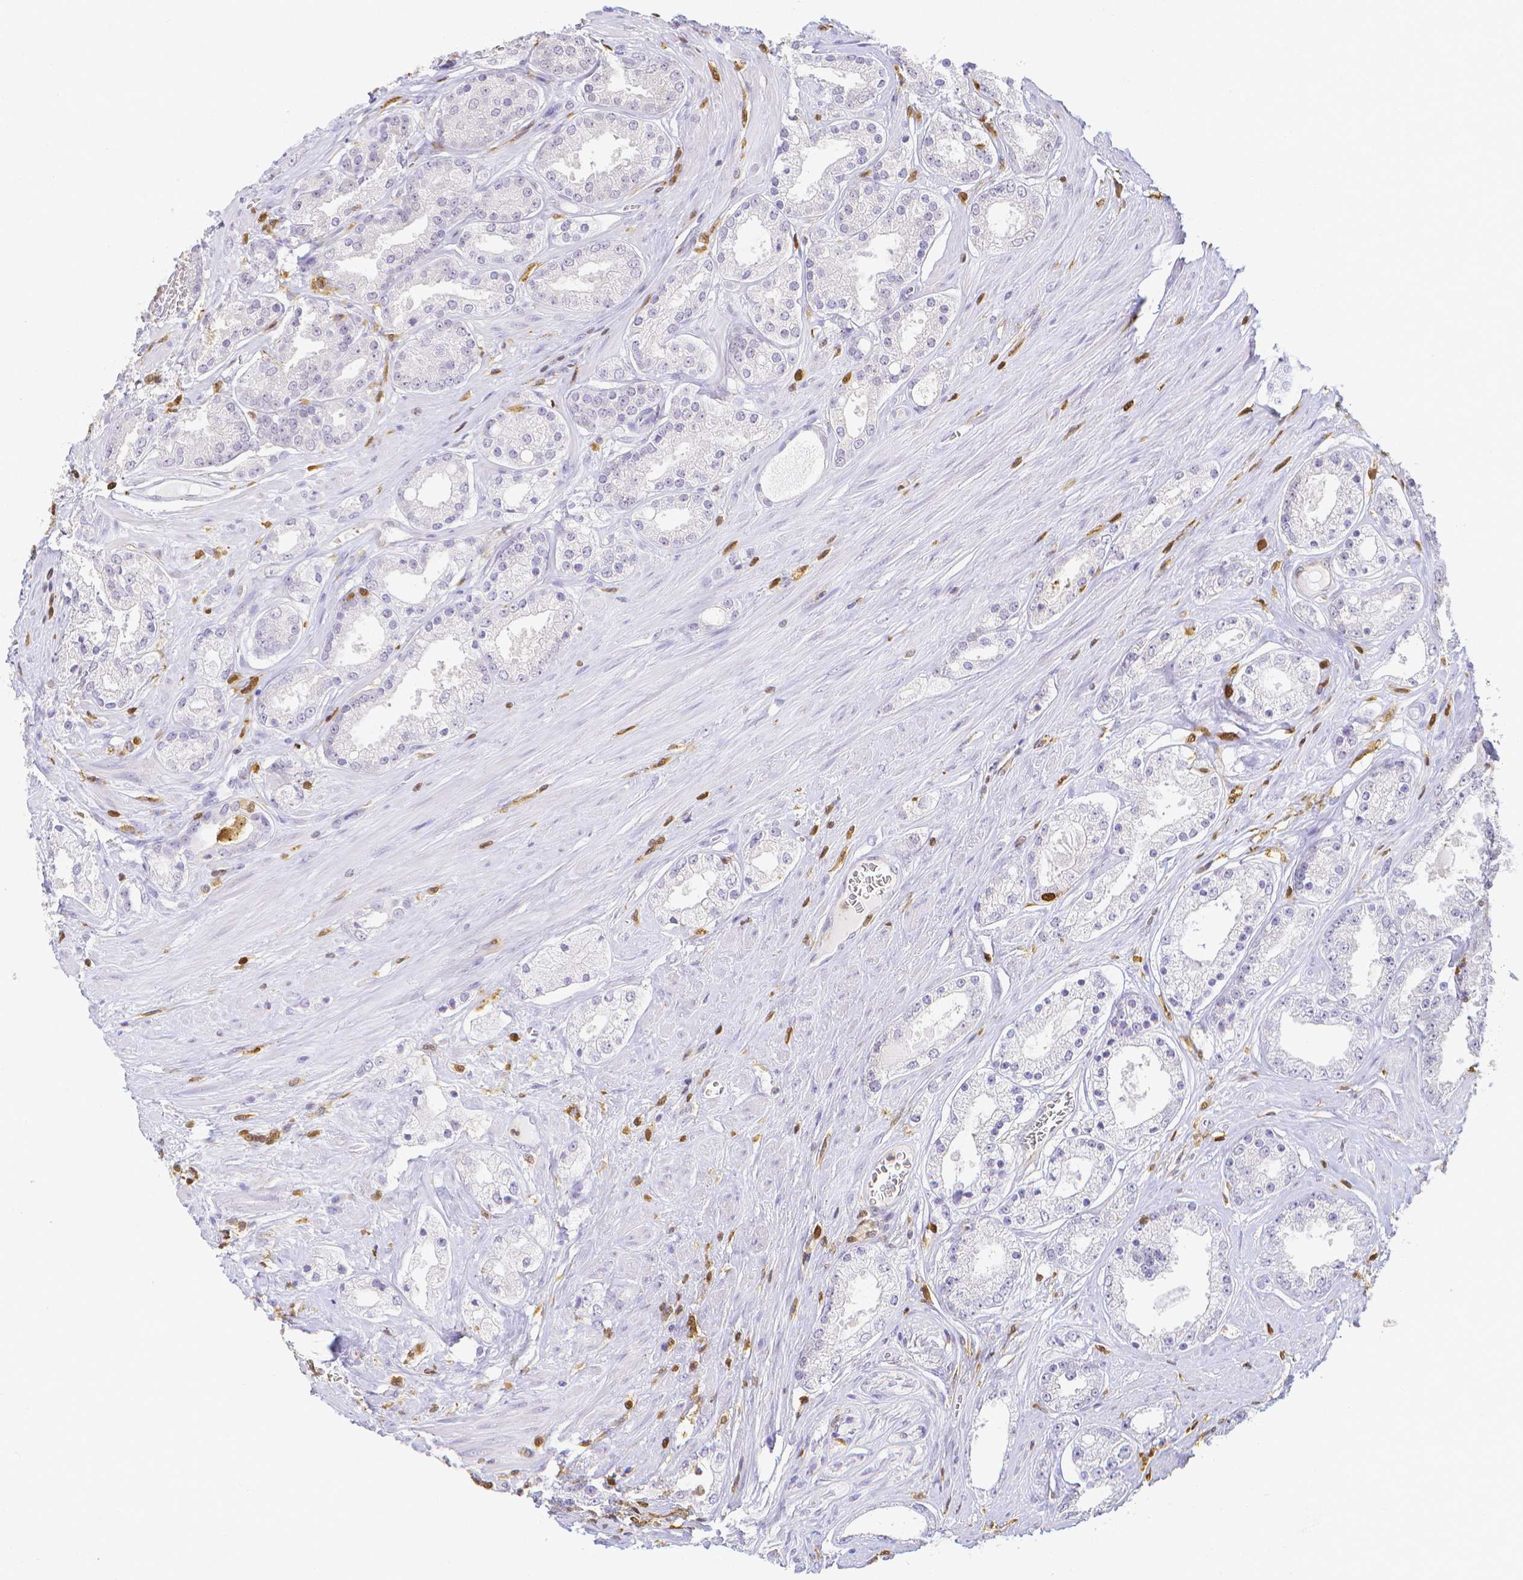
{"staining": {"intensity": "negative", "quantity": "none", "location": "none"}, "tissue": "prostate cancer", "cell_type": "Tumor cells", "image_type": "cancer", "snomed": [{"axis": "morphology", "description": "Adenocarcinoma, High grade"}, {"axis": "topography", "description": "Prostate"}], "caption": "This is an immunohistochemistry (IHC) image of human prostate cancer. There is no expression in tumor cells.", "gene": "COTL1", "patient": {"sex": "male", "age": 66}}